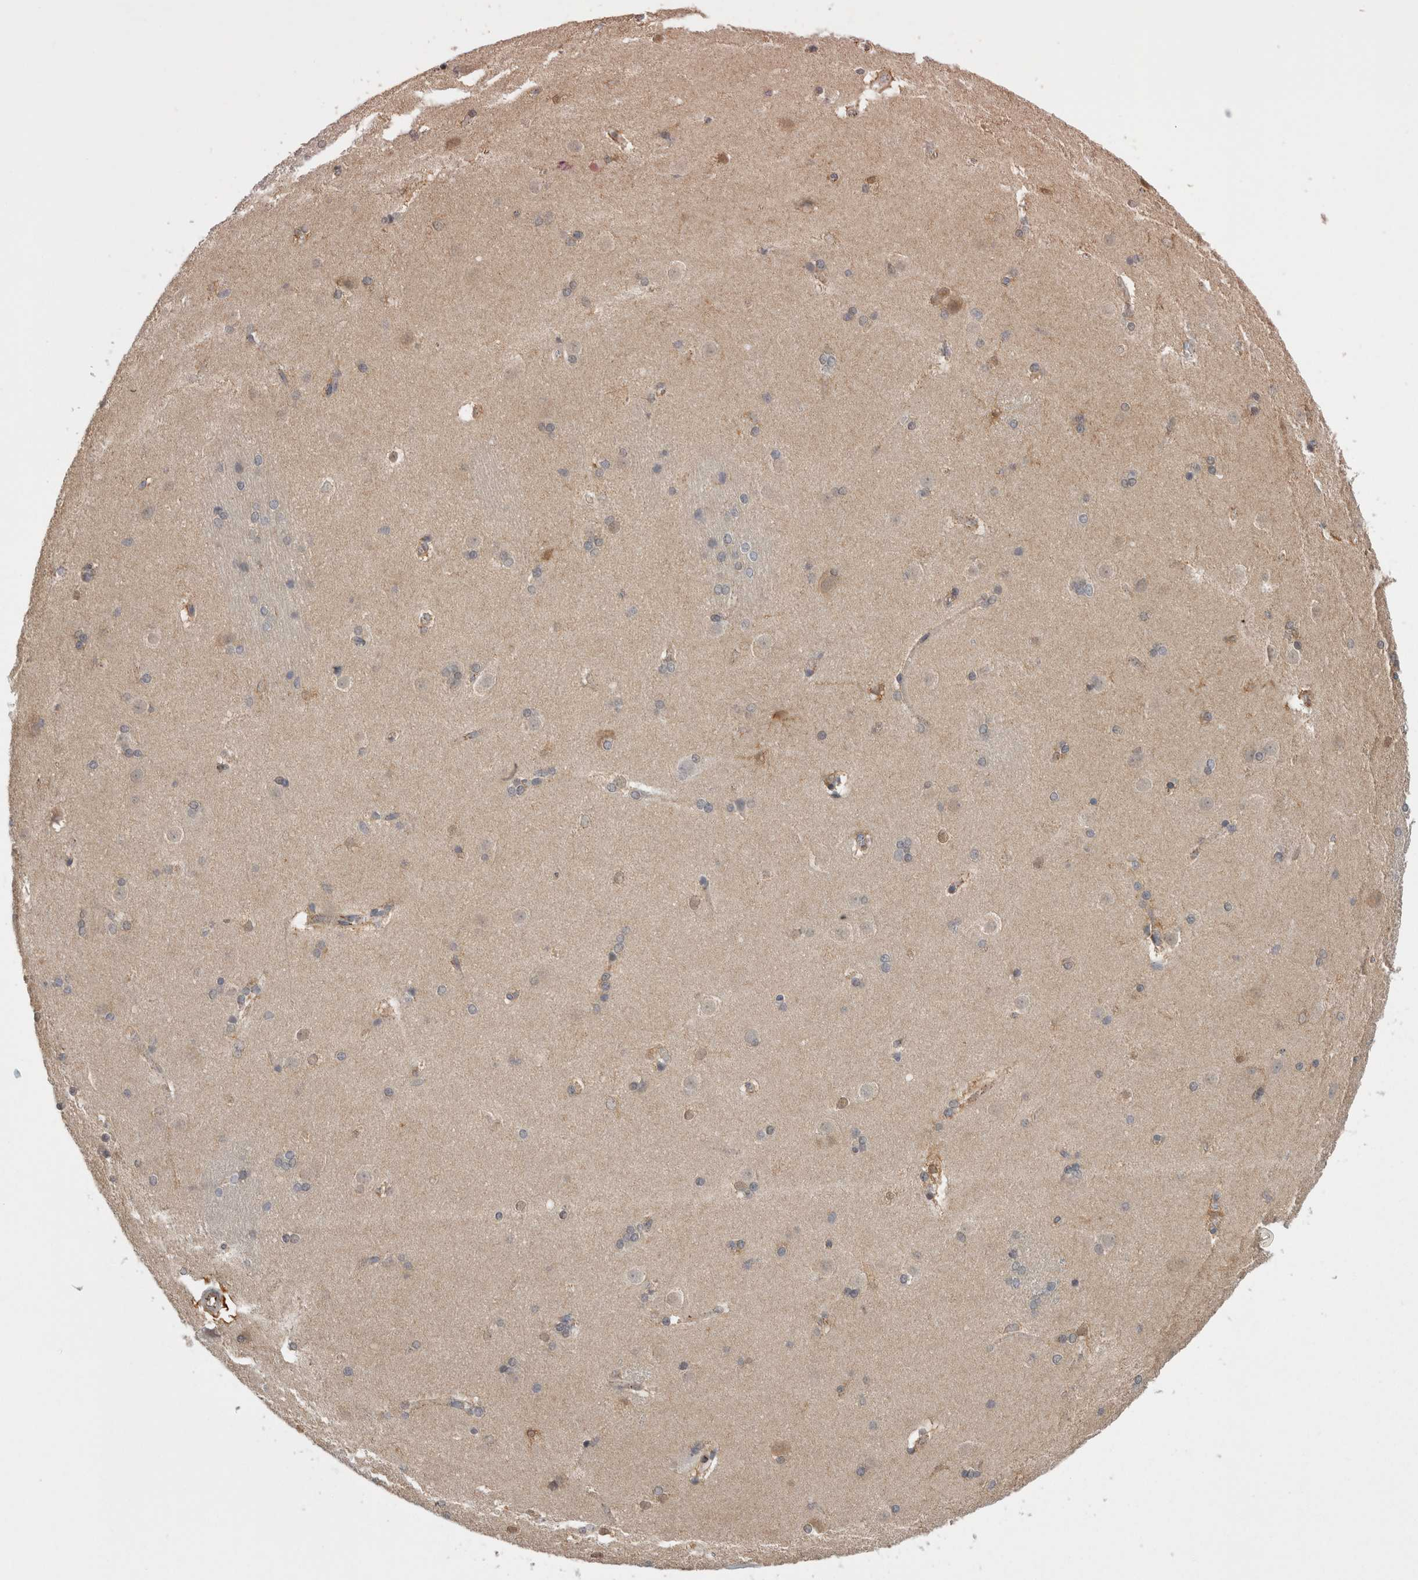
{"staining": {"intensity": "weak", "quantity": "<25%", "location": "cytoplasmic/membranous"}, "tissue": "caudate", "cell_type": "Glial cells", "image_type": "normal", "snomed": [{"axis": "morphology", "description": "Normal tissue, NOS"}, {"axis": "topography", "description": "Lateral ventricle wall"}], "caption": "DAB (3,3'-diaminobenzidine) immunohistochemical staining of normal caudate shows no significant expression in glial cells.", "gene": "TCAP", "patient": {"sex": "female", "age": 19}}